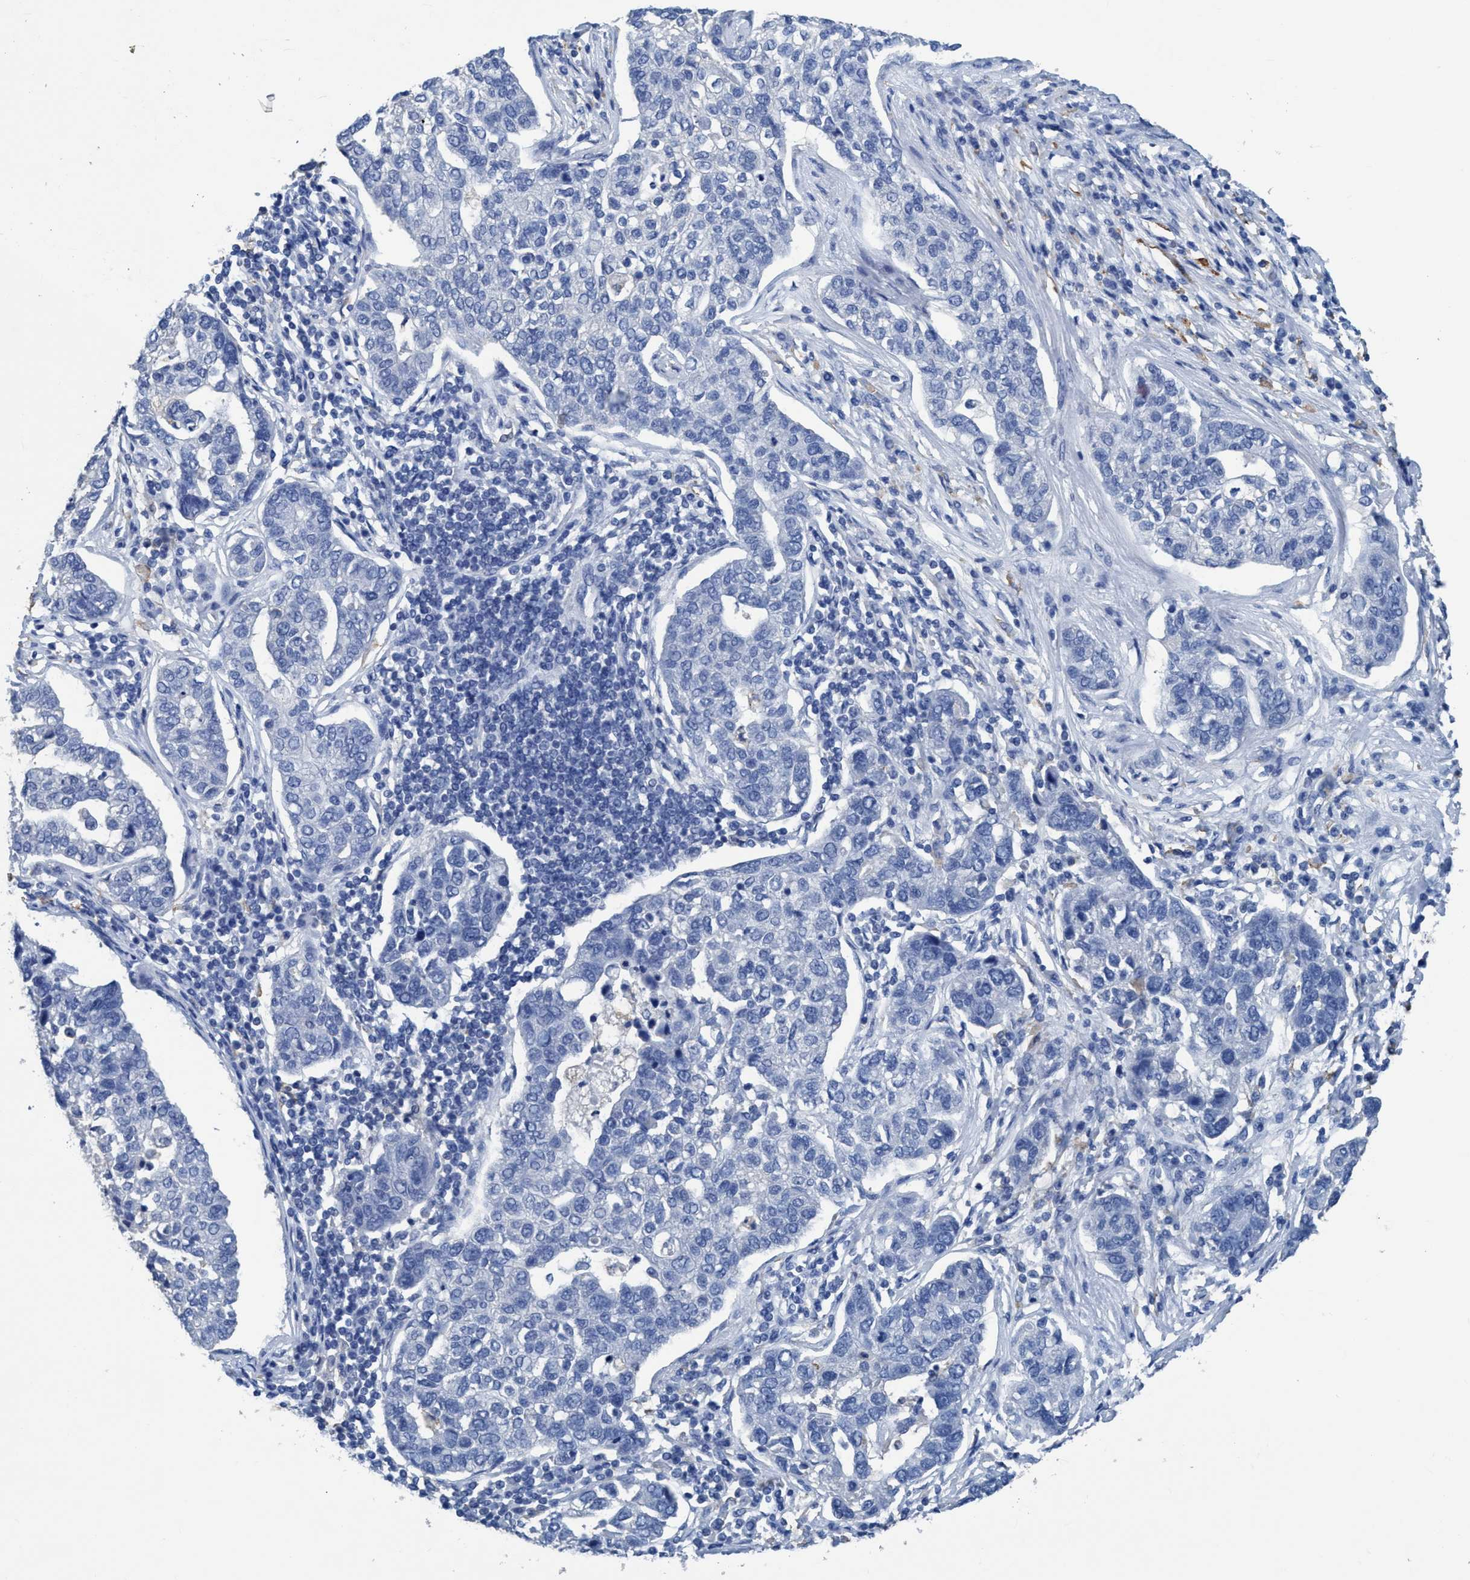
{"staining": {"intensity": "negative", "quantity": "none", "location": "none"}, "tissue": "pancreatic cancer", "cell_type": "Tumor cells", "image_type": "cancer", "snomed": [{"axis": "morphology", "description": "Adenocarcinoma, NOS"}, {"axis": "topography", "description": "Pancreas"}], "caption": "This is a image of IHC staining of pancreatic cancer, which shows no staining in tumor cells.", "gene": "DNAI1", "patient": {"sex": "female", "age": 61}}